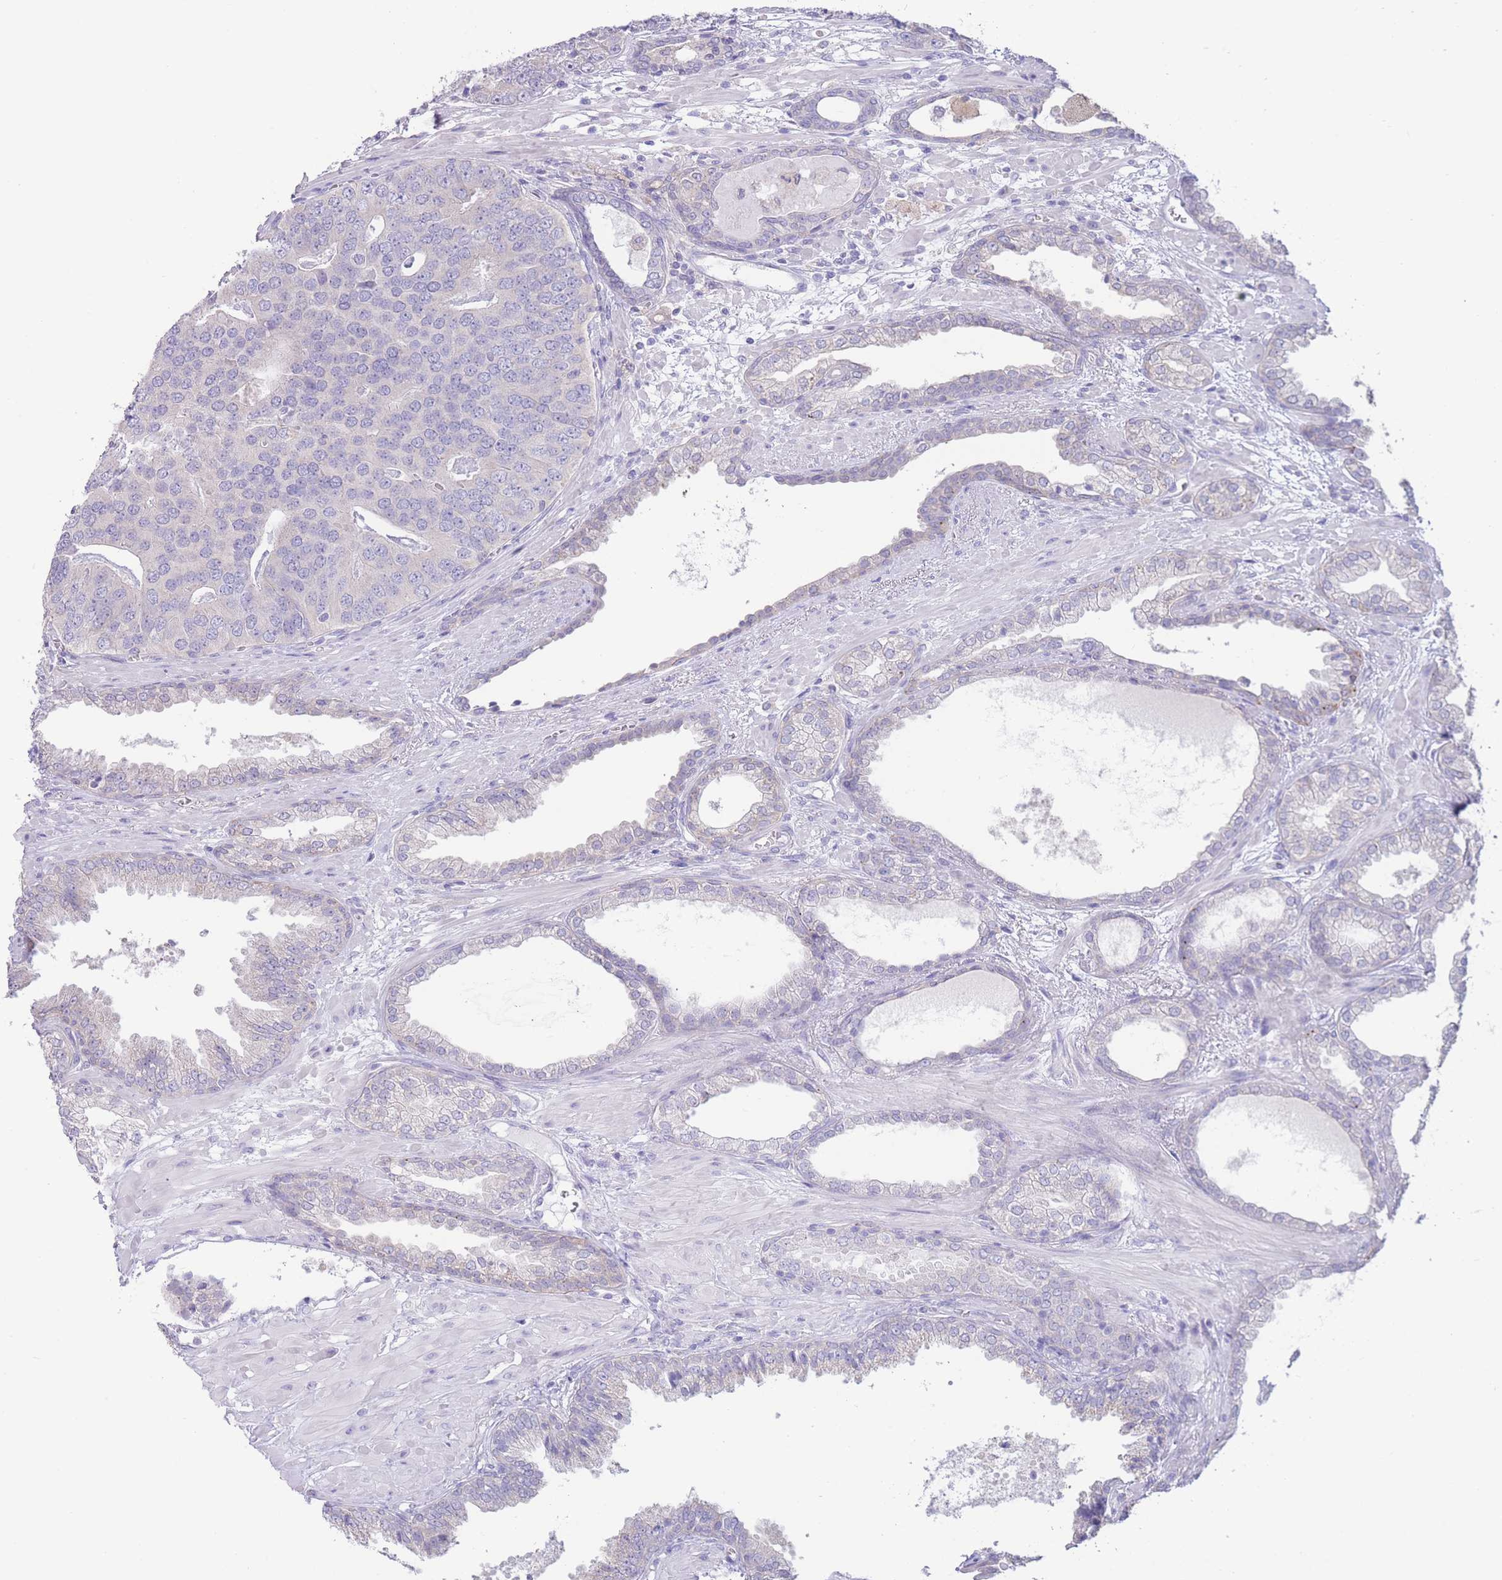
{"staining": {"intensity": "negative", "quantity": "none", "location": "none"}, "tissue": "prostate cancer", "cell_type": "Tumor cells", "image_type": "cancer", "snomed": [{"axis": "morphology", "description": "Adenocarcinoma, High grade"}, {"axis": "topography", "description": "Prostate"}], "caption": "DAB immunohistochemical staining of prostate cancer exhibits no significant positivity in tumor cells.", "gene": "FAH", "patient": {"sex": "male", "age": 71}}